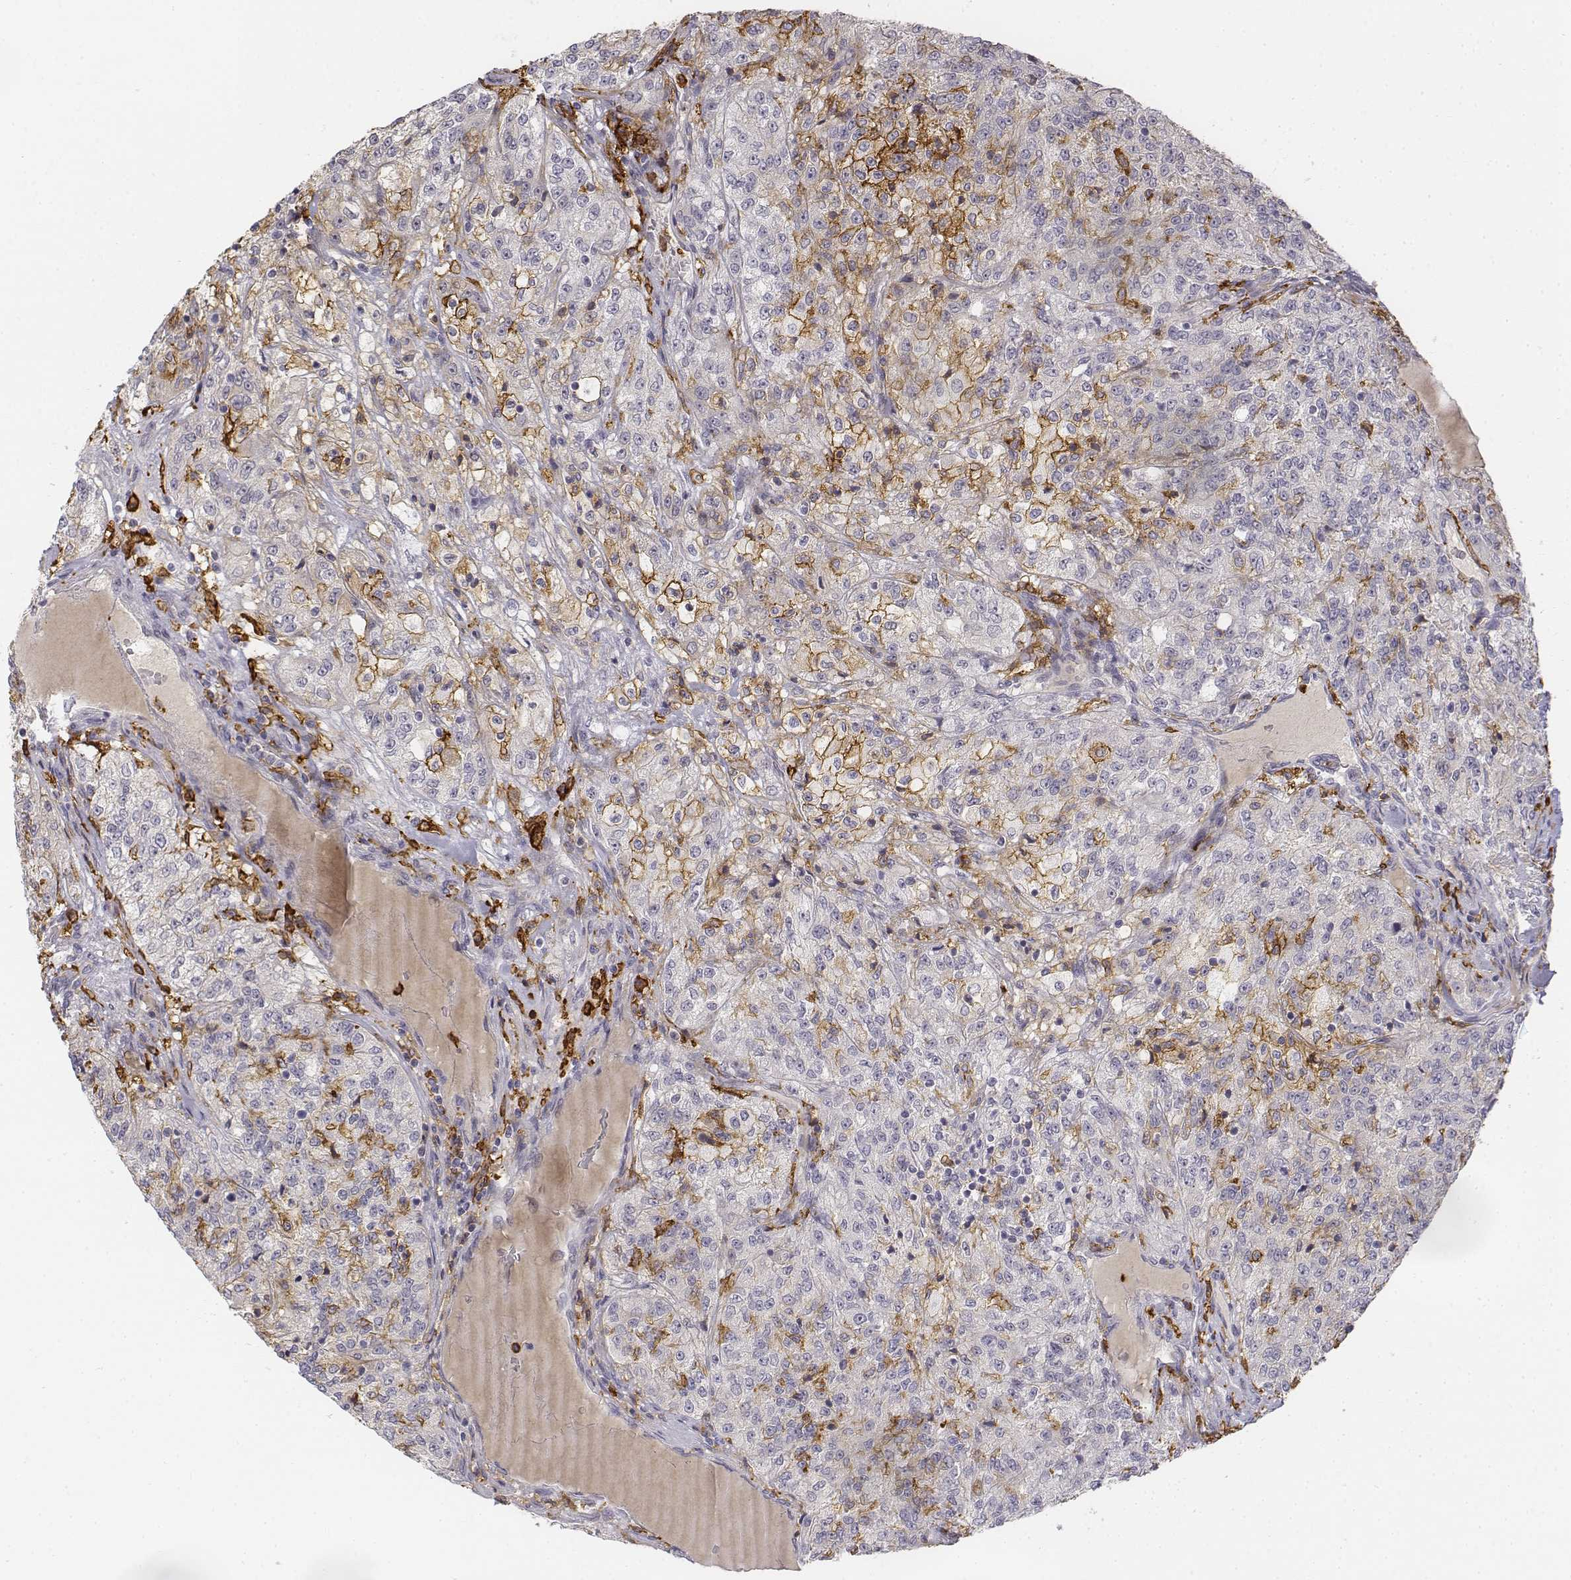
{"staining": {"intensity": "moderate", "quantity": "<25%", "location": "cytoplasmic/membranous"}, "tissue": "renal cancer", "cell_type": "Tumor cells", "image_type": "cancer", "snomed": [{"axis": "morphology", "description": "Adenocarcinoma, NOS"}, {"axis": "topography", "description": "Kidney"}], "caption": "Human renal cancer stained for a protein (brown) displays moderate cytoplasmic/membranous positive positivity in about <25% of tumor cells.", "gene": "CD14", "patient": {"sex": "female", "age": 63}}